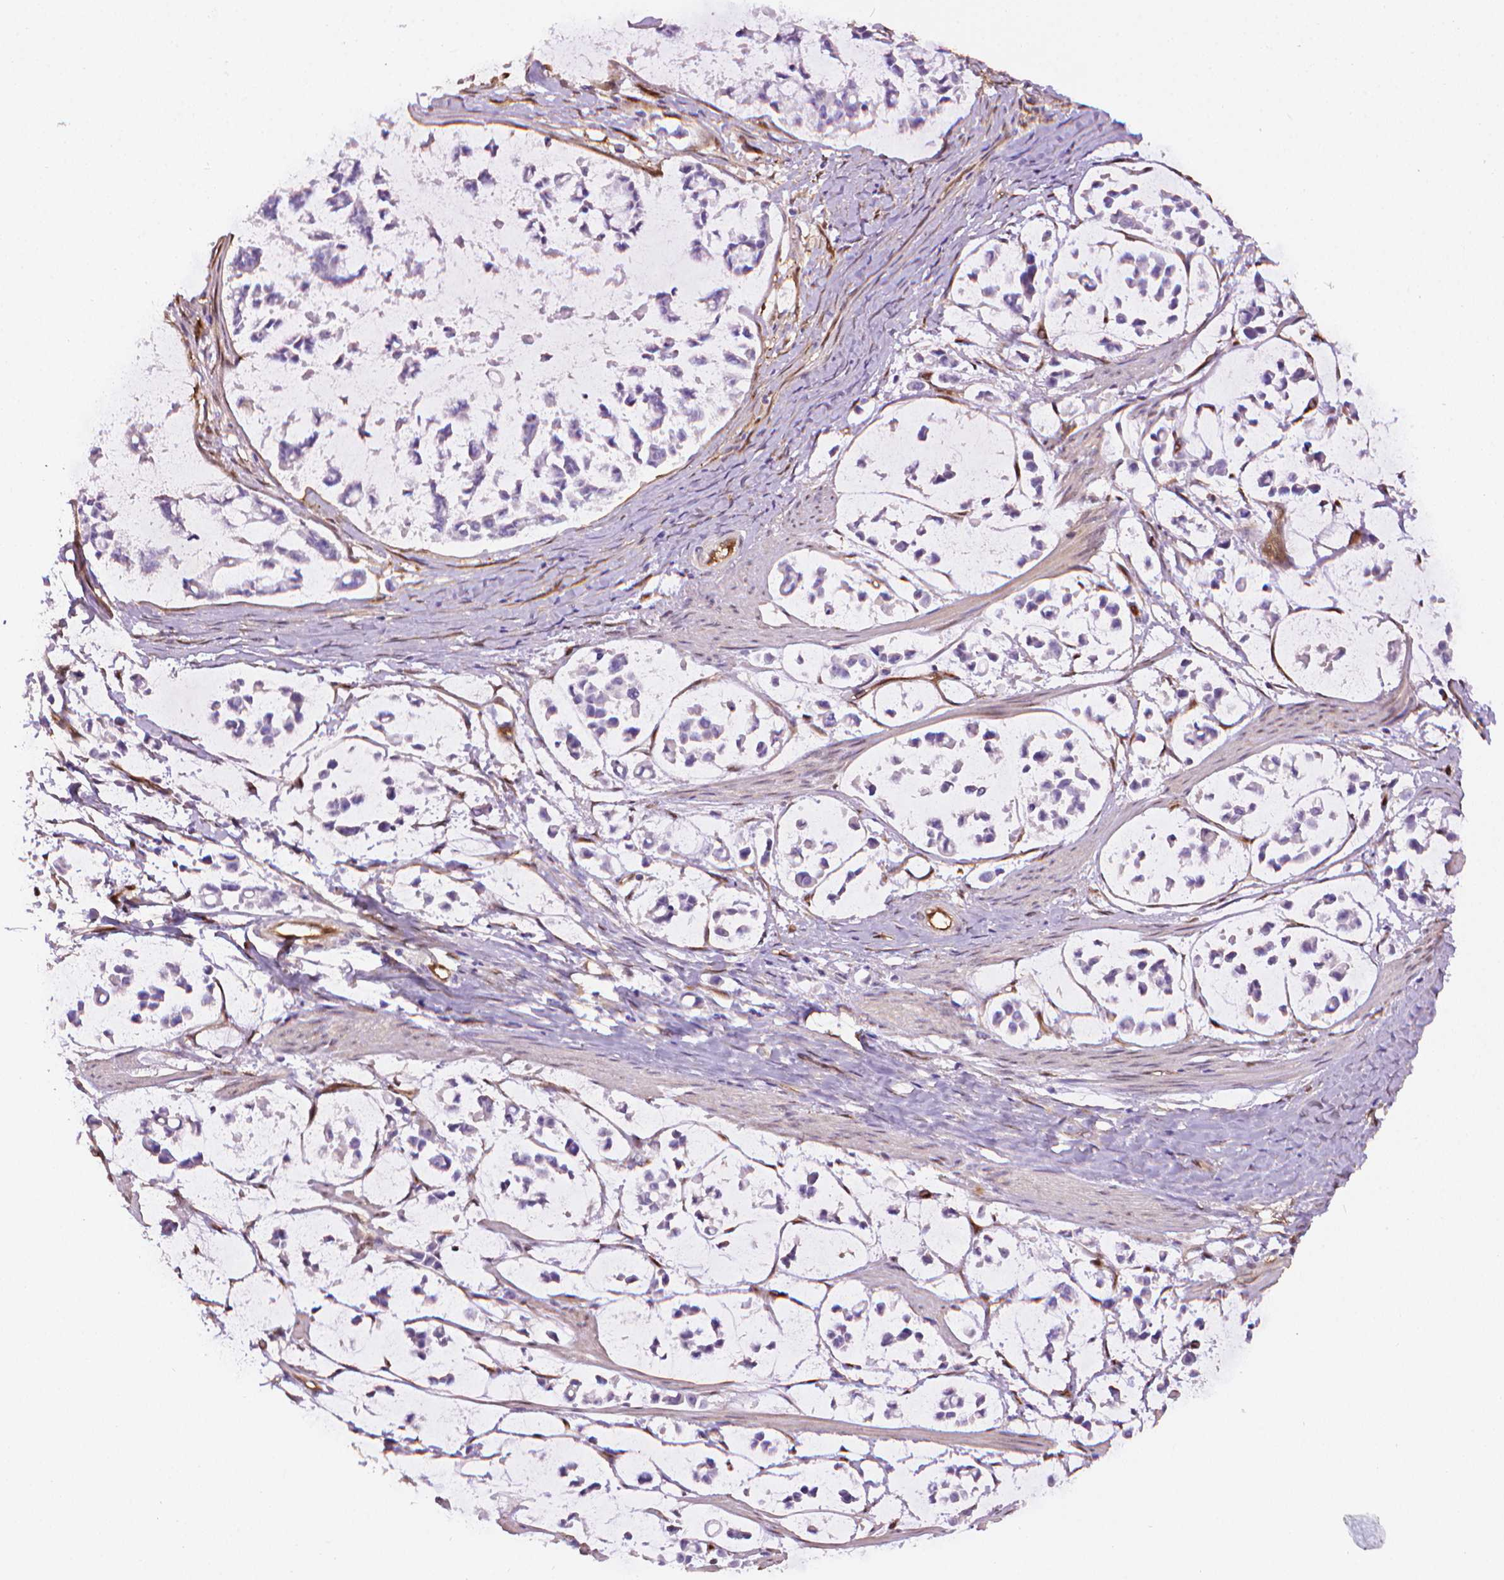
{"staining": {"intensity": "negative", "quantity": "none", "location": "none"}, "tissue": "stomach cancer", "cell_type": "Tumor cells", "image_type": "cancer", "snomed": [{"axis": "morphology", "description": "Adenocarcinoma, NOS"}, {"axis": "topography", "description": "Stomach"}], "caption": "An image of human stomach cancer (adenocarcinoma) is negative for staining in tumor cells. The staining is performed using DAB (3,3'-diaminobenzidine) brown chromogen with nuclei counter-stained in using hematoxylin.", "gene": "CLIC4", "patient": {"sex": "male", "age": 82}}